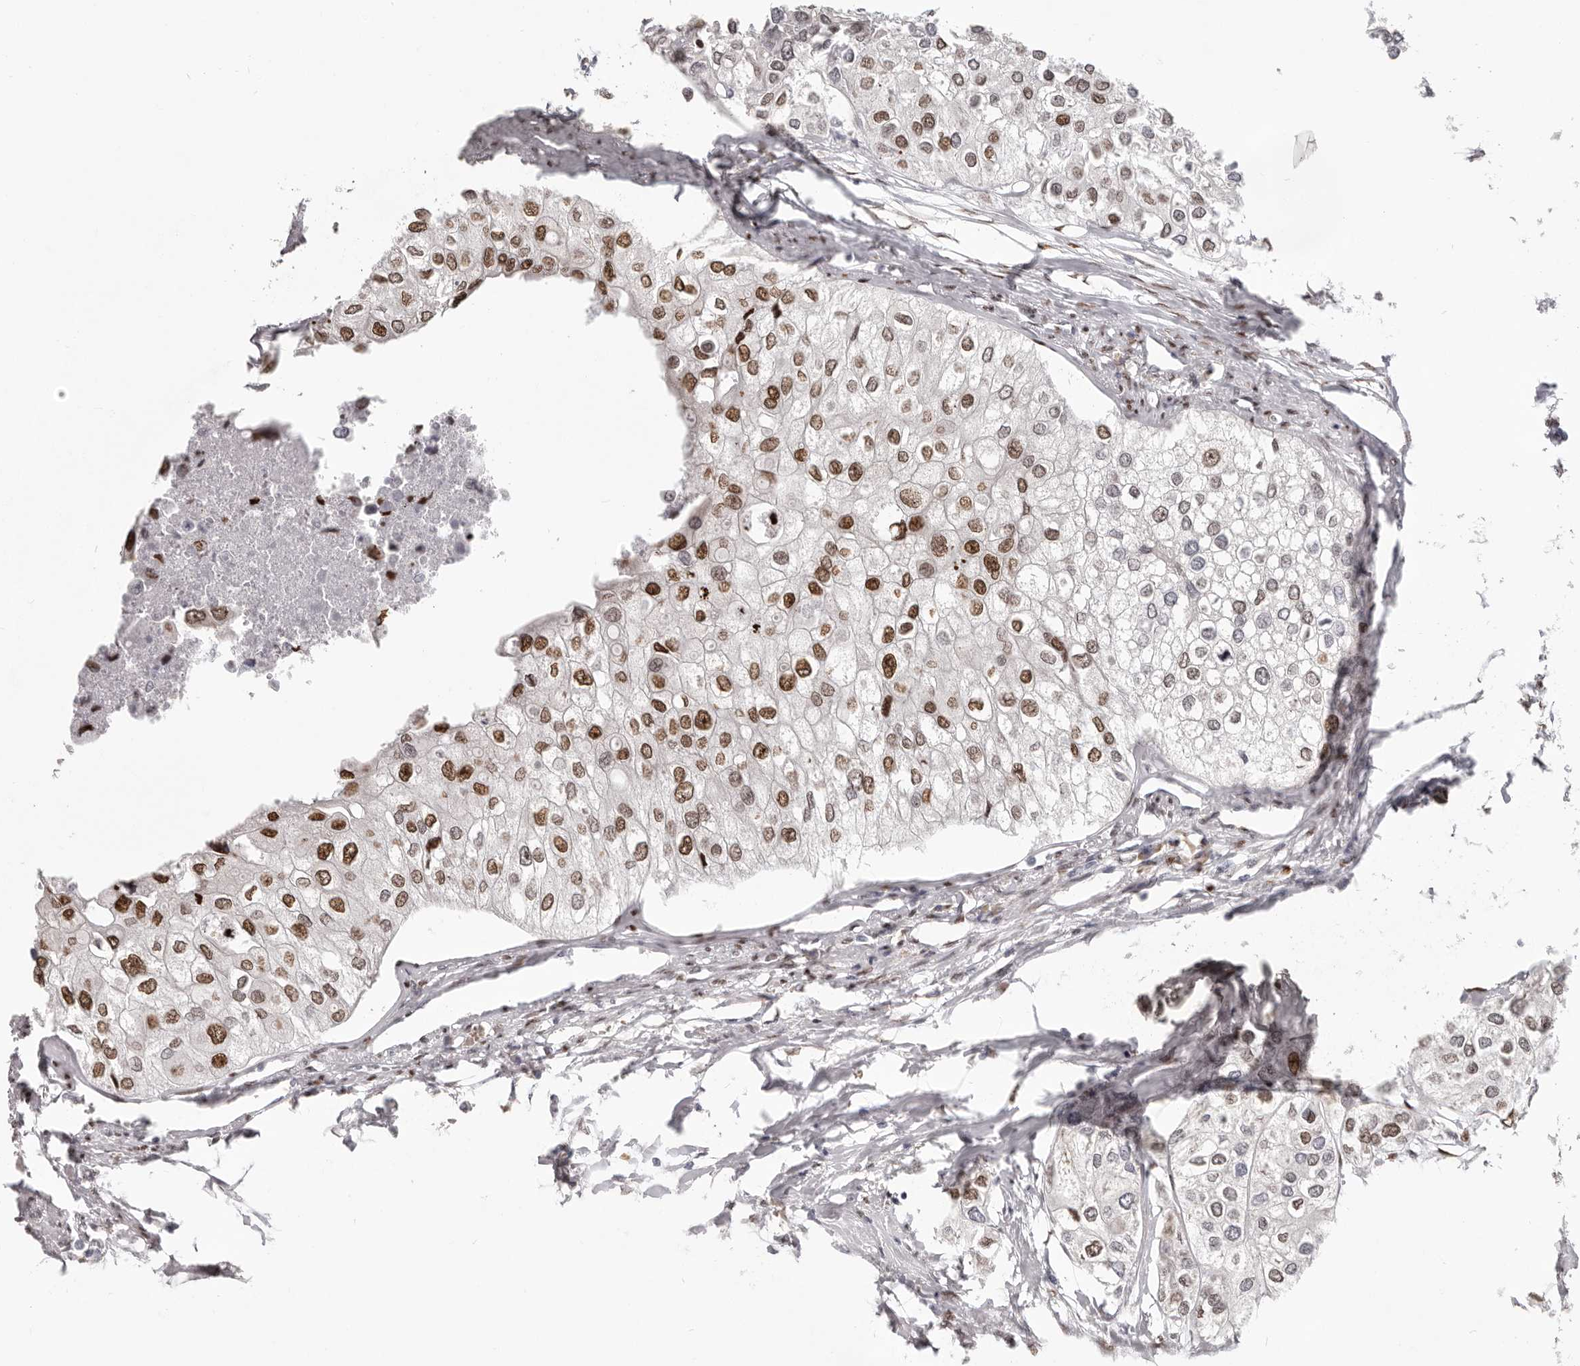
{"staining": {"intensity": "moderate", "quantity": ">75%", "location": "nuclear"}, "tissue": "urothelial cancer", "cell_type": "Tumor cells", "image_type": "cancer", "snomed": [{"axis": "morphology", "description": "Urothelial carcinoma, High grade"}, {"axis": "topography", "description": "Urinary bladder"}], "caption": "Immunohistochemistry (IHC) image of neoplastic tissue: human high-grade urothelial carcinoma stained using IHC exhibits medium levels of moderate protein expression localized specifically in the nuclear of tumor cells, appearing as a nuclear brown color.", "gene": "SRP19", "patient": {"sex": "male", "age": 64}}